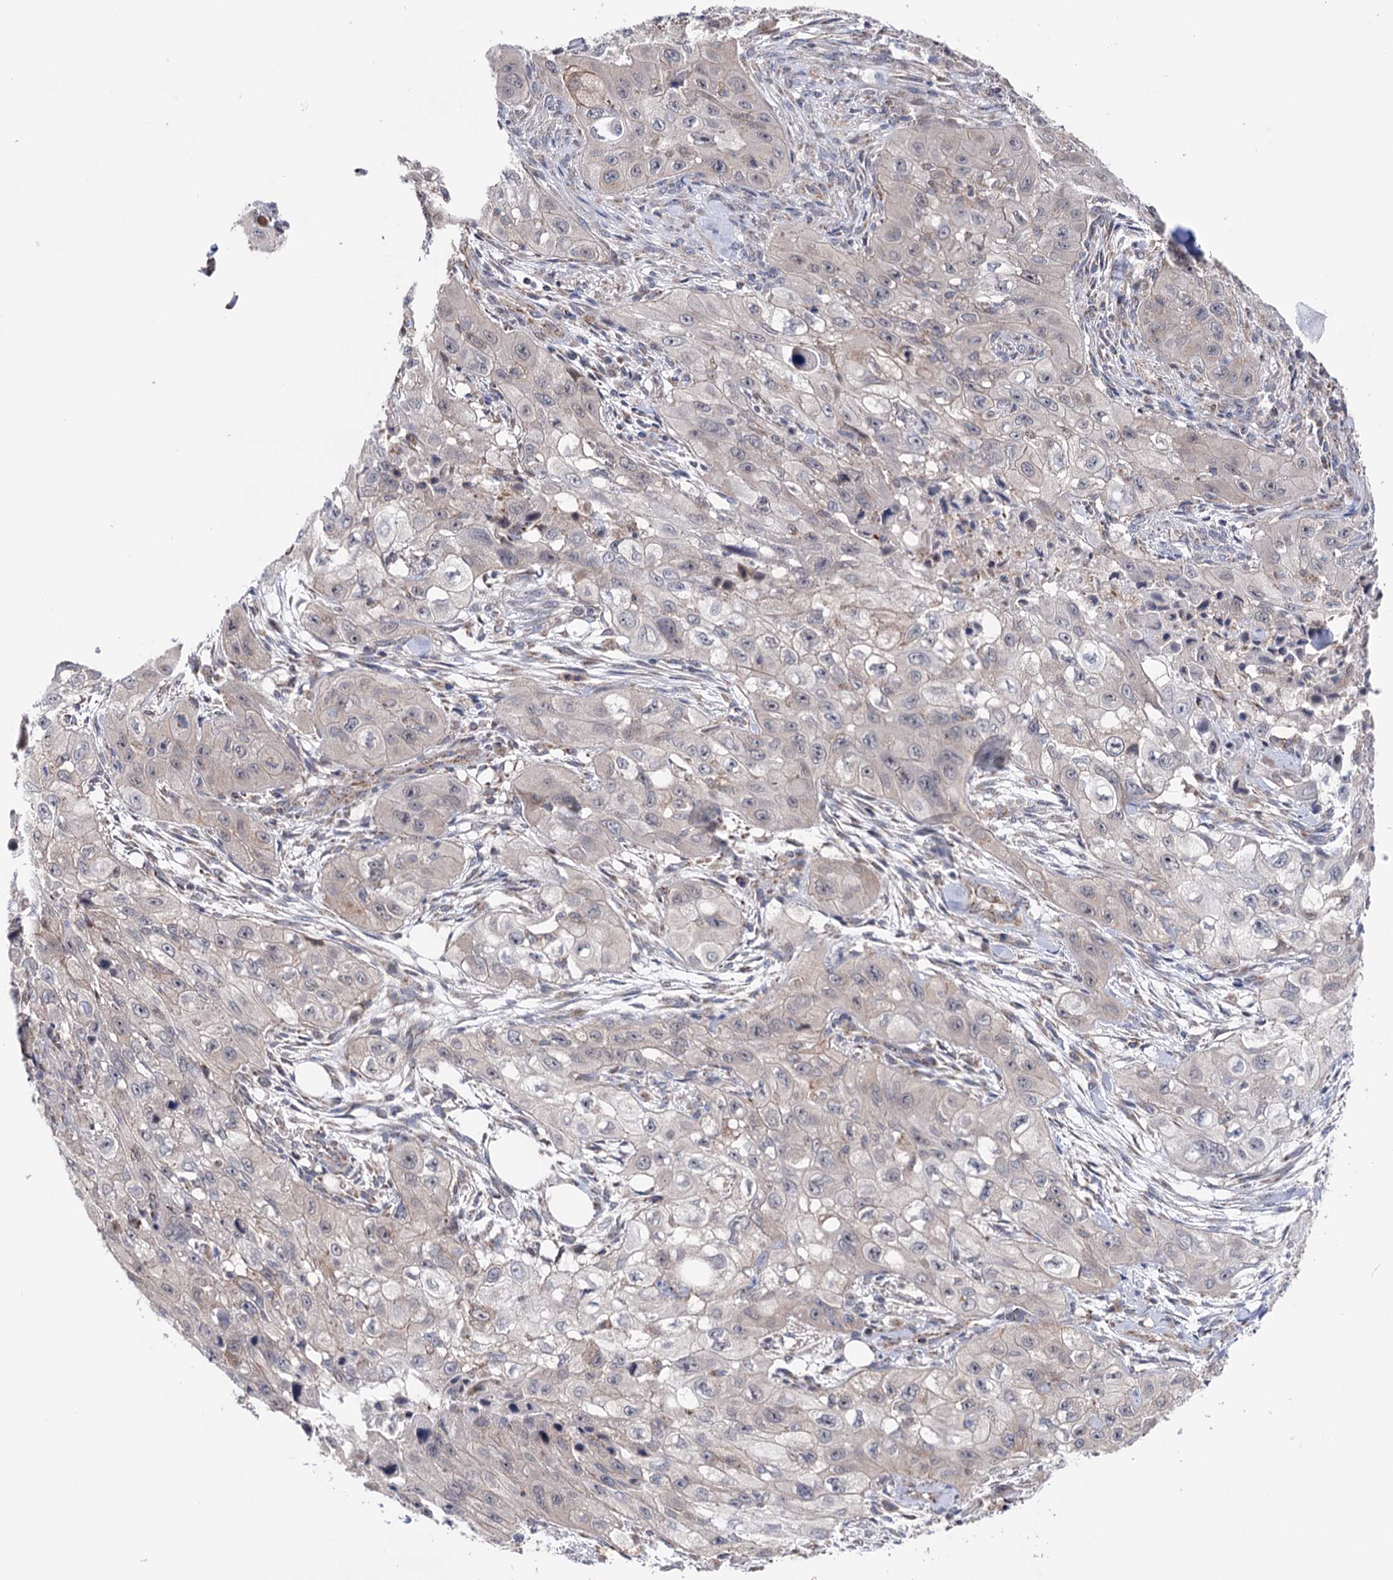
{"staining": {"intensity": "weak", "quantity": "<25%", "location": "cytoplasmic/membranous"}, "tissue": "skin cancer", "cell_type": "Tumor cells", "image_type": "cancer", "snomed": [{"axis": "morphology", "description": "Squamous cell carcinoma, NOS"}, {"axis": "topography", "description": "Skin"}, {"axis": "topography", "description": "Subcutis"}], "caption": "An immunohistochemistry (IHC) histopathology image of skin cancer is shown. There is no staining in tumor cells of skin cancer. (DAB (3,3'-diaminobenzidine) IHC with hematoxylin counter stain).", "gene": "SUCLA2", "patient": {"sex": "male", "age": 73}}